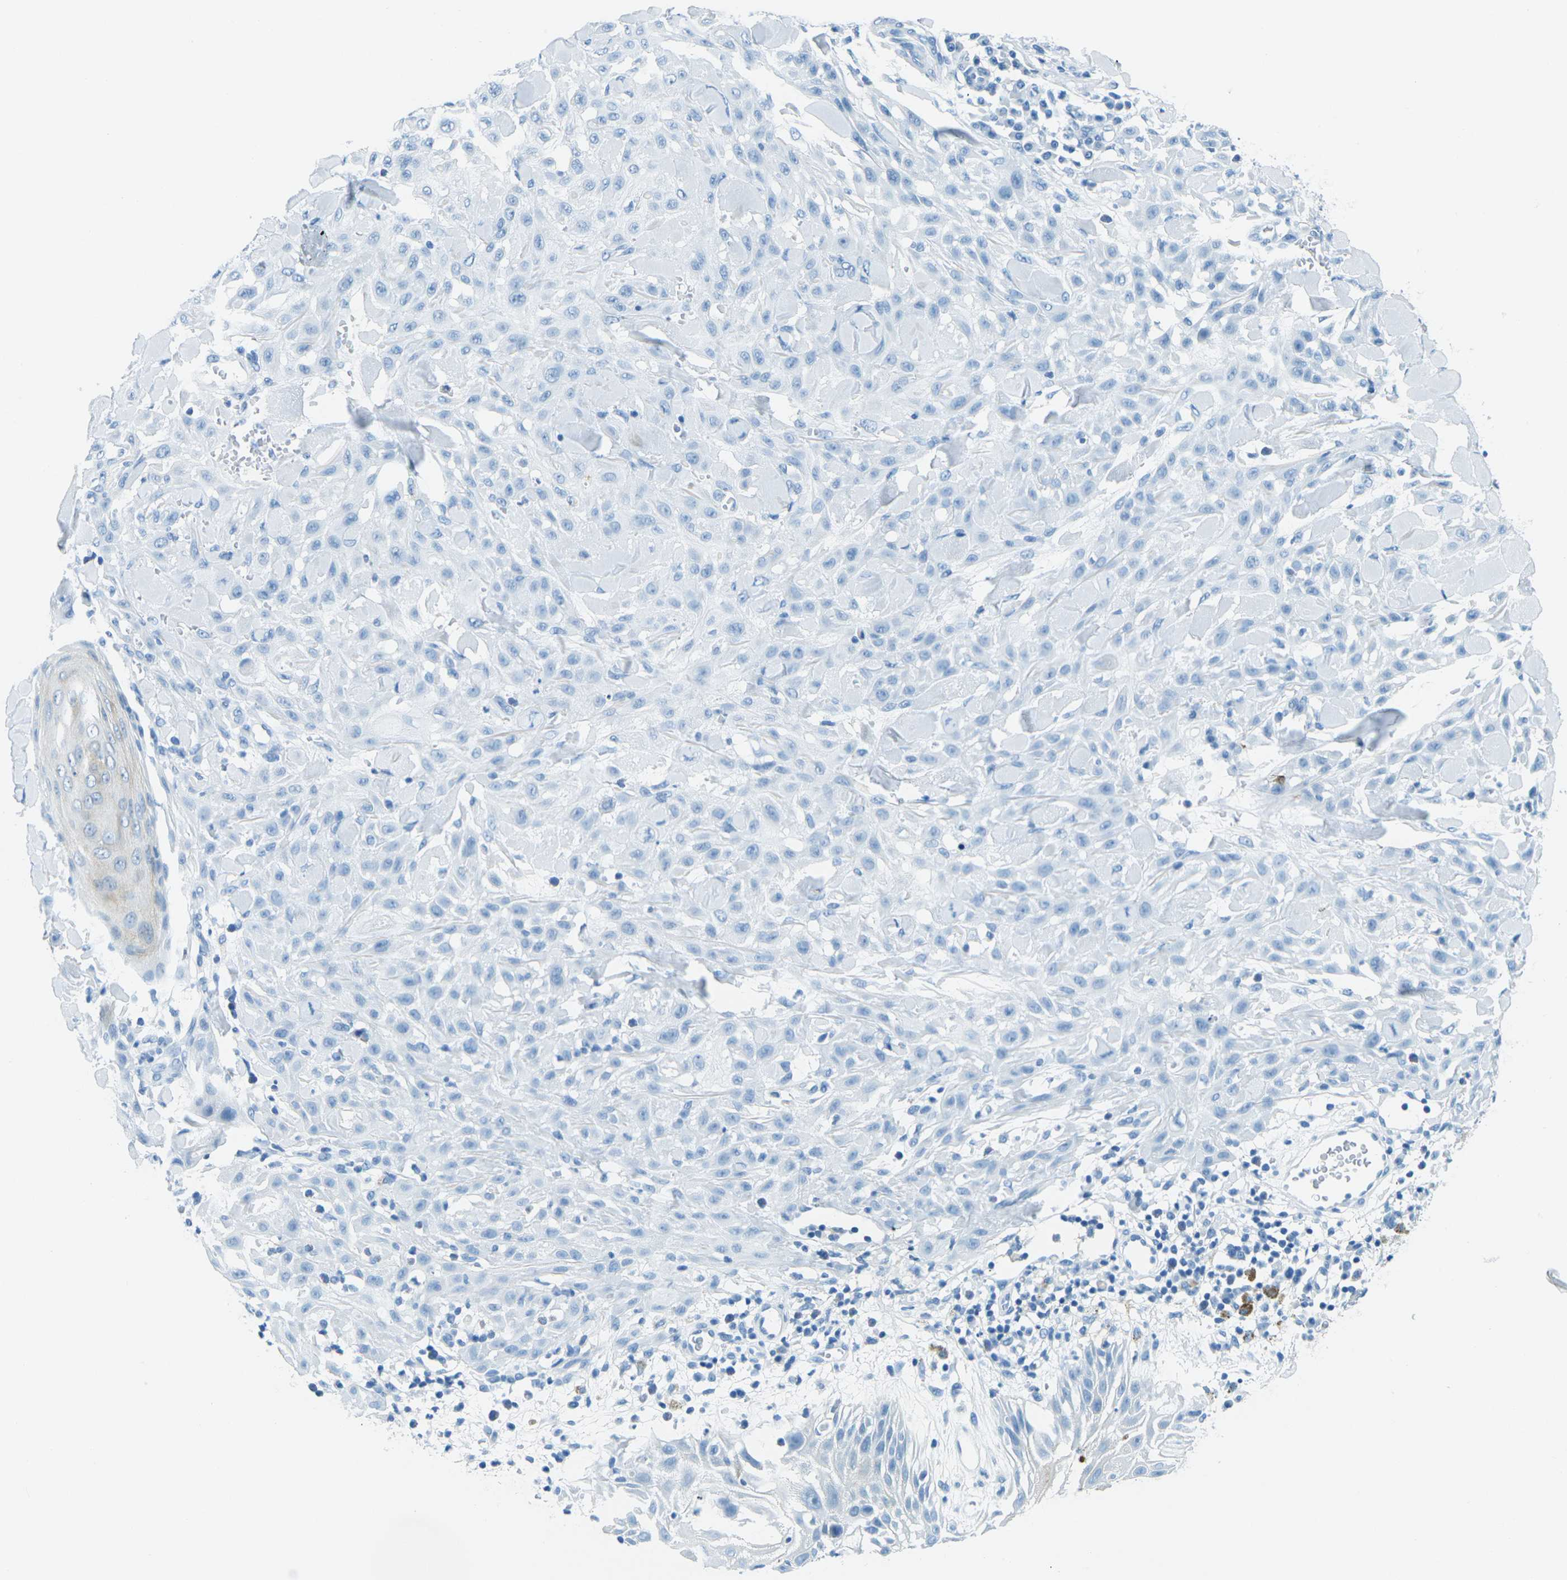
{"staining": {"intensity": "negative", "quantity": "none", "location": "none"}, "tissue": "skin cancer", "cell_type": "Tumor cells", "image_type": "cancer", "snomed": [{"axis": "morphology", "description": "Squamous cell carcinoma, NOS"}, {"axis": "topography", "description": "Skin"}], "caption": "The immunohistochemistry (IHC) micrograph has no significant positivity in tumor cells of skin cancer tissue. Nuclei are stained in blue.", "gene": "OCLN", "patient": {"sex": "male", "age": 24}}